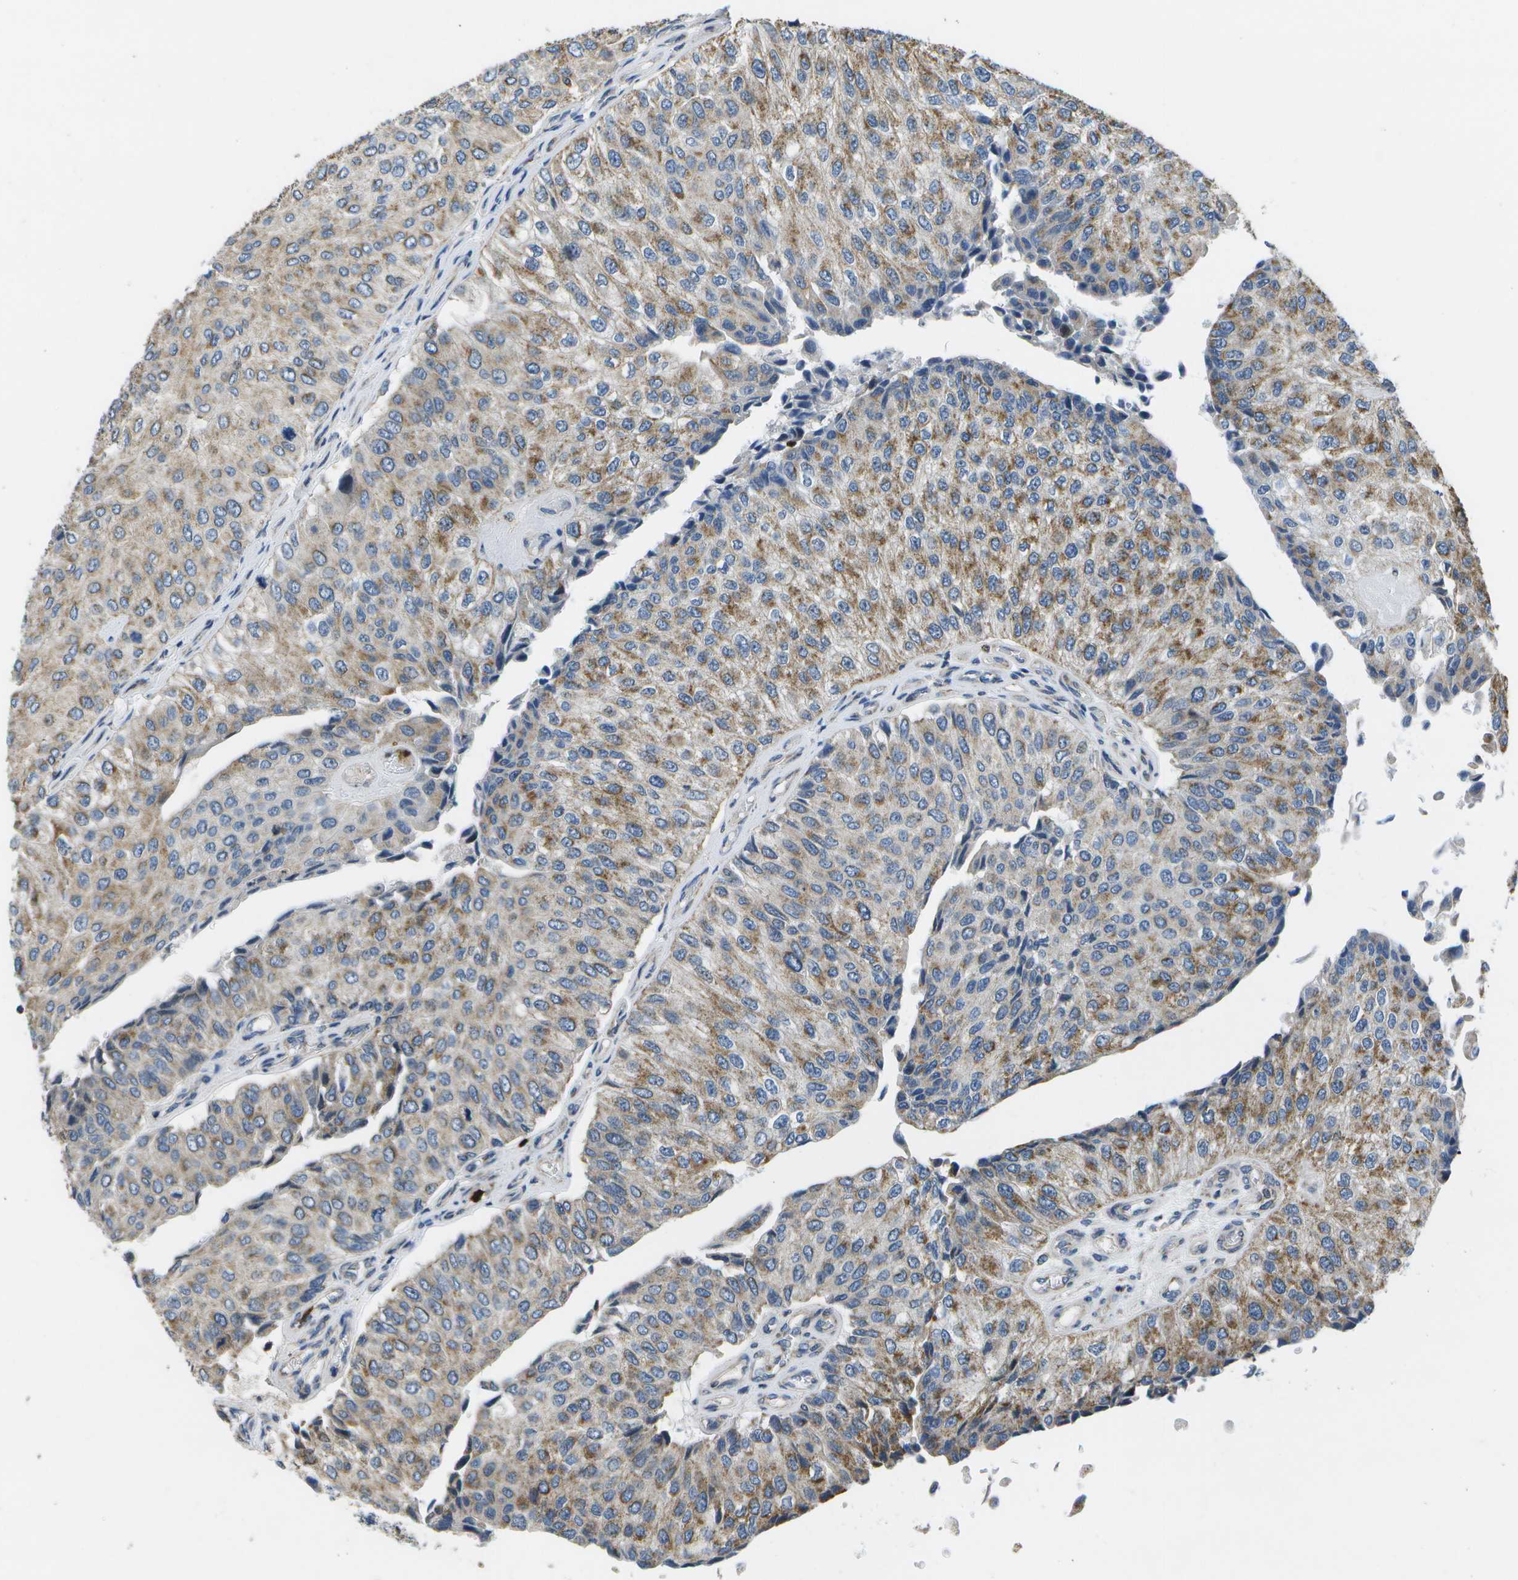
{"staining": {"intensity": "moderate", "quantity": ">75%", "location": "cytoplasmic/membranous"}, "tissue": "urothelial cancer", "cell_type": "Tumor cells", "image_type": "cancer", "snomed": [{"axis": "morphology", "description": "Urothelial carcinoma, High grade"}, {"axis": "topography", "description": "Kidney"}, {"axis": "topography", "description": "Urinary bladder"}], "caption": "An image showing moderate cytoplasmic/membranous positivity in approximately >75% of tumor cells in urothelial cancer, as visualized by brown immunohistochemical staining.", "gene": "GALNT15", "patient": {"sex": "male", "age": 77}}